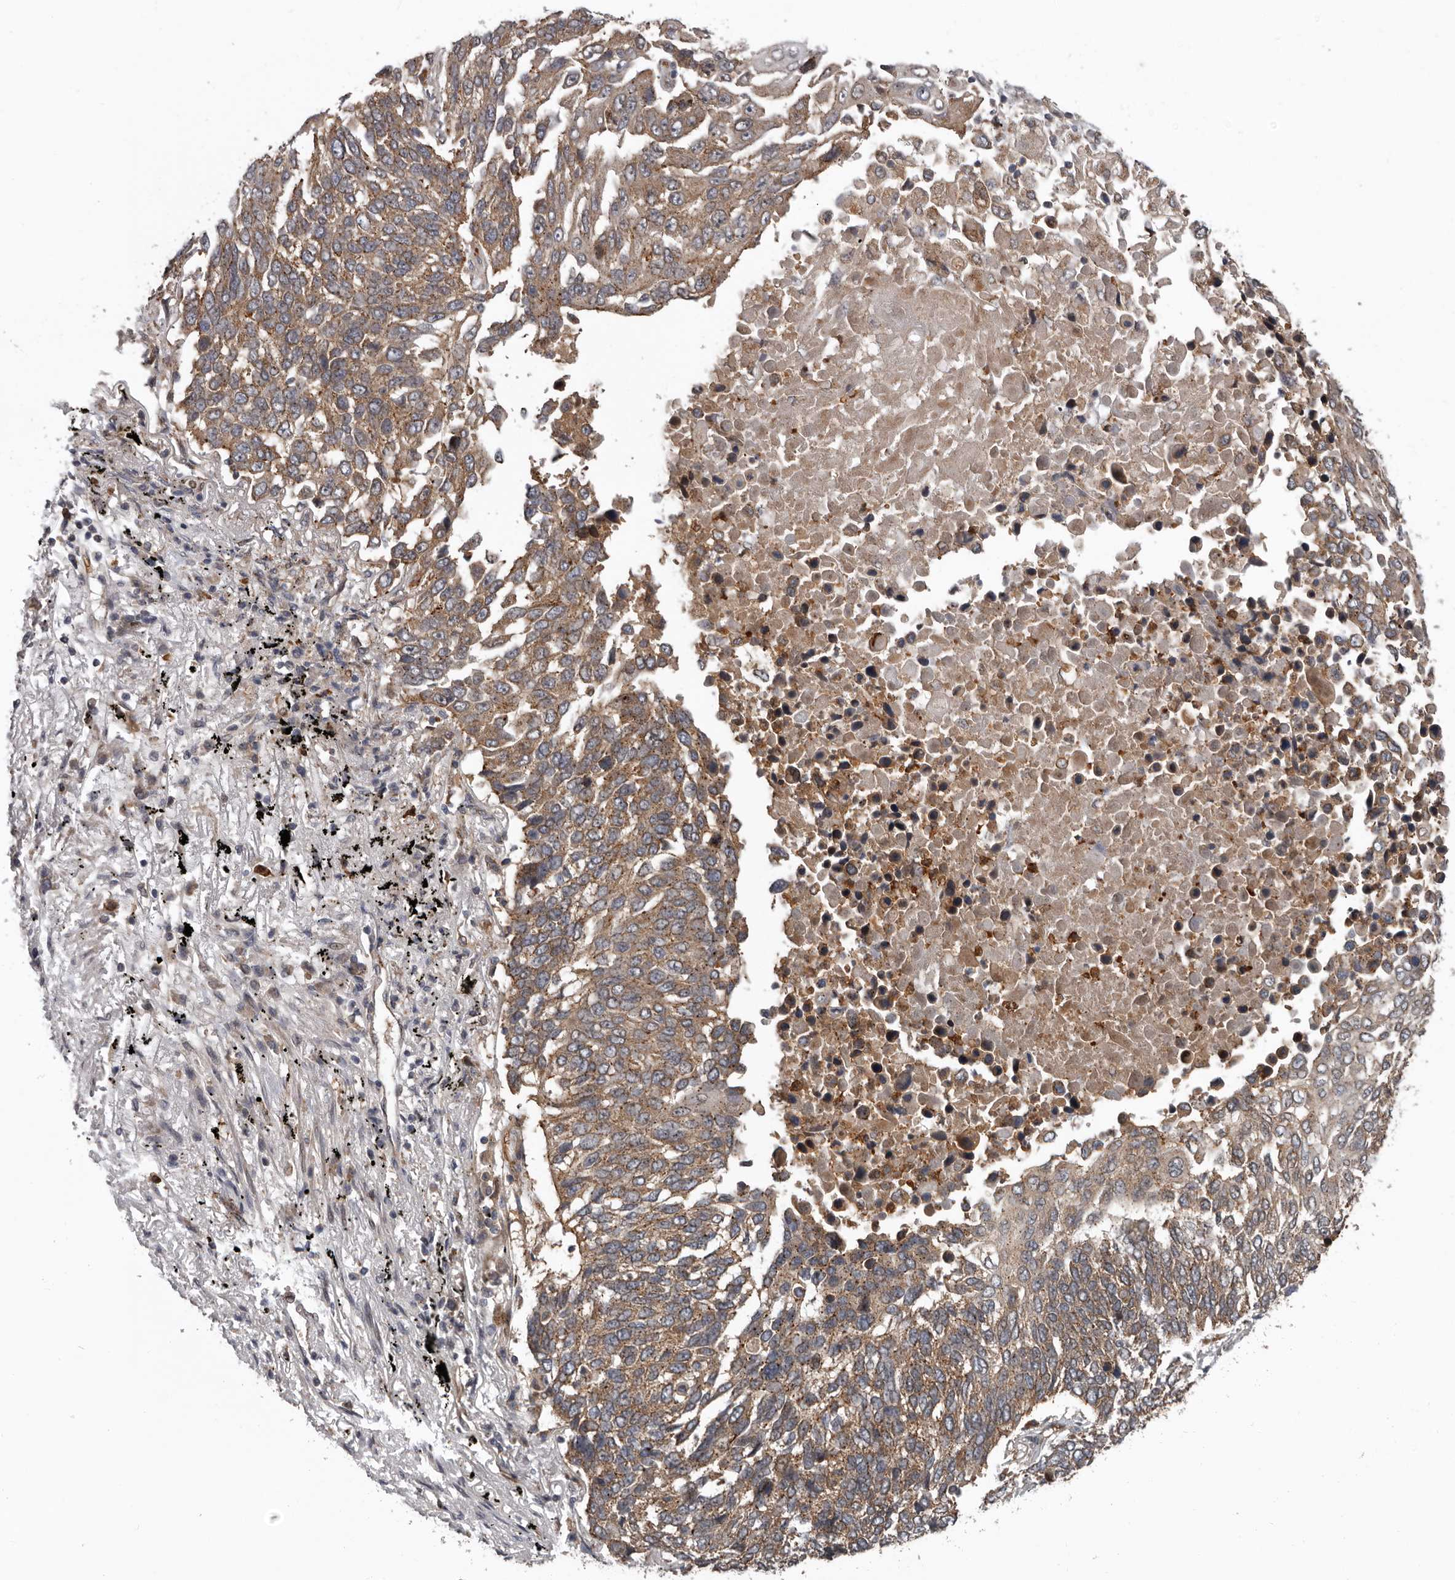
{"staining": {"intensity": "moderate", "quantity": ">75%", "location": "cytoplasmic/membranous"}, "tissue": "lung cancer", "cell_type": "Tumor cells", "image_type": "cancer", "snomed": [{"axis": "morphology", "description": "Squamous cell carcinoma, NOS"}, {"axis": "topography", "description": "Lung"}], "caption": "Squamous cell carcinoma (lung) tissue displays moderate cytoplasmic/membranous staining in approximately >75% of tumor cells", "gene": "FGFR4", "patient": {"sex": "male", "age": 66}}